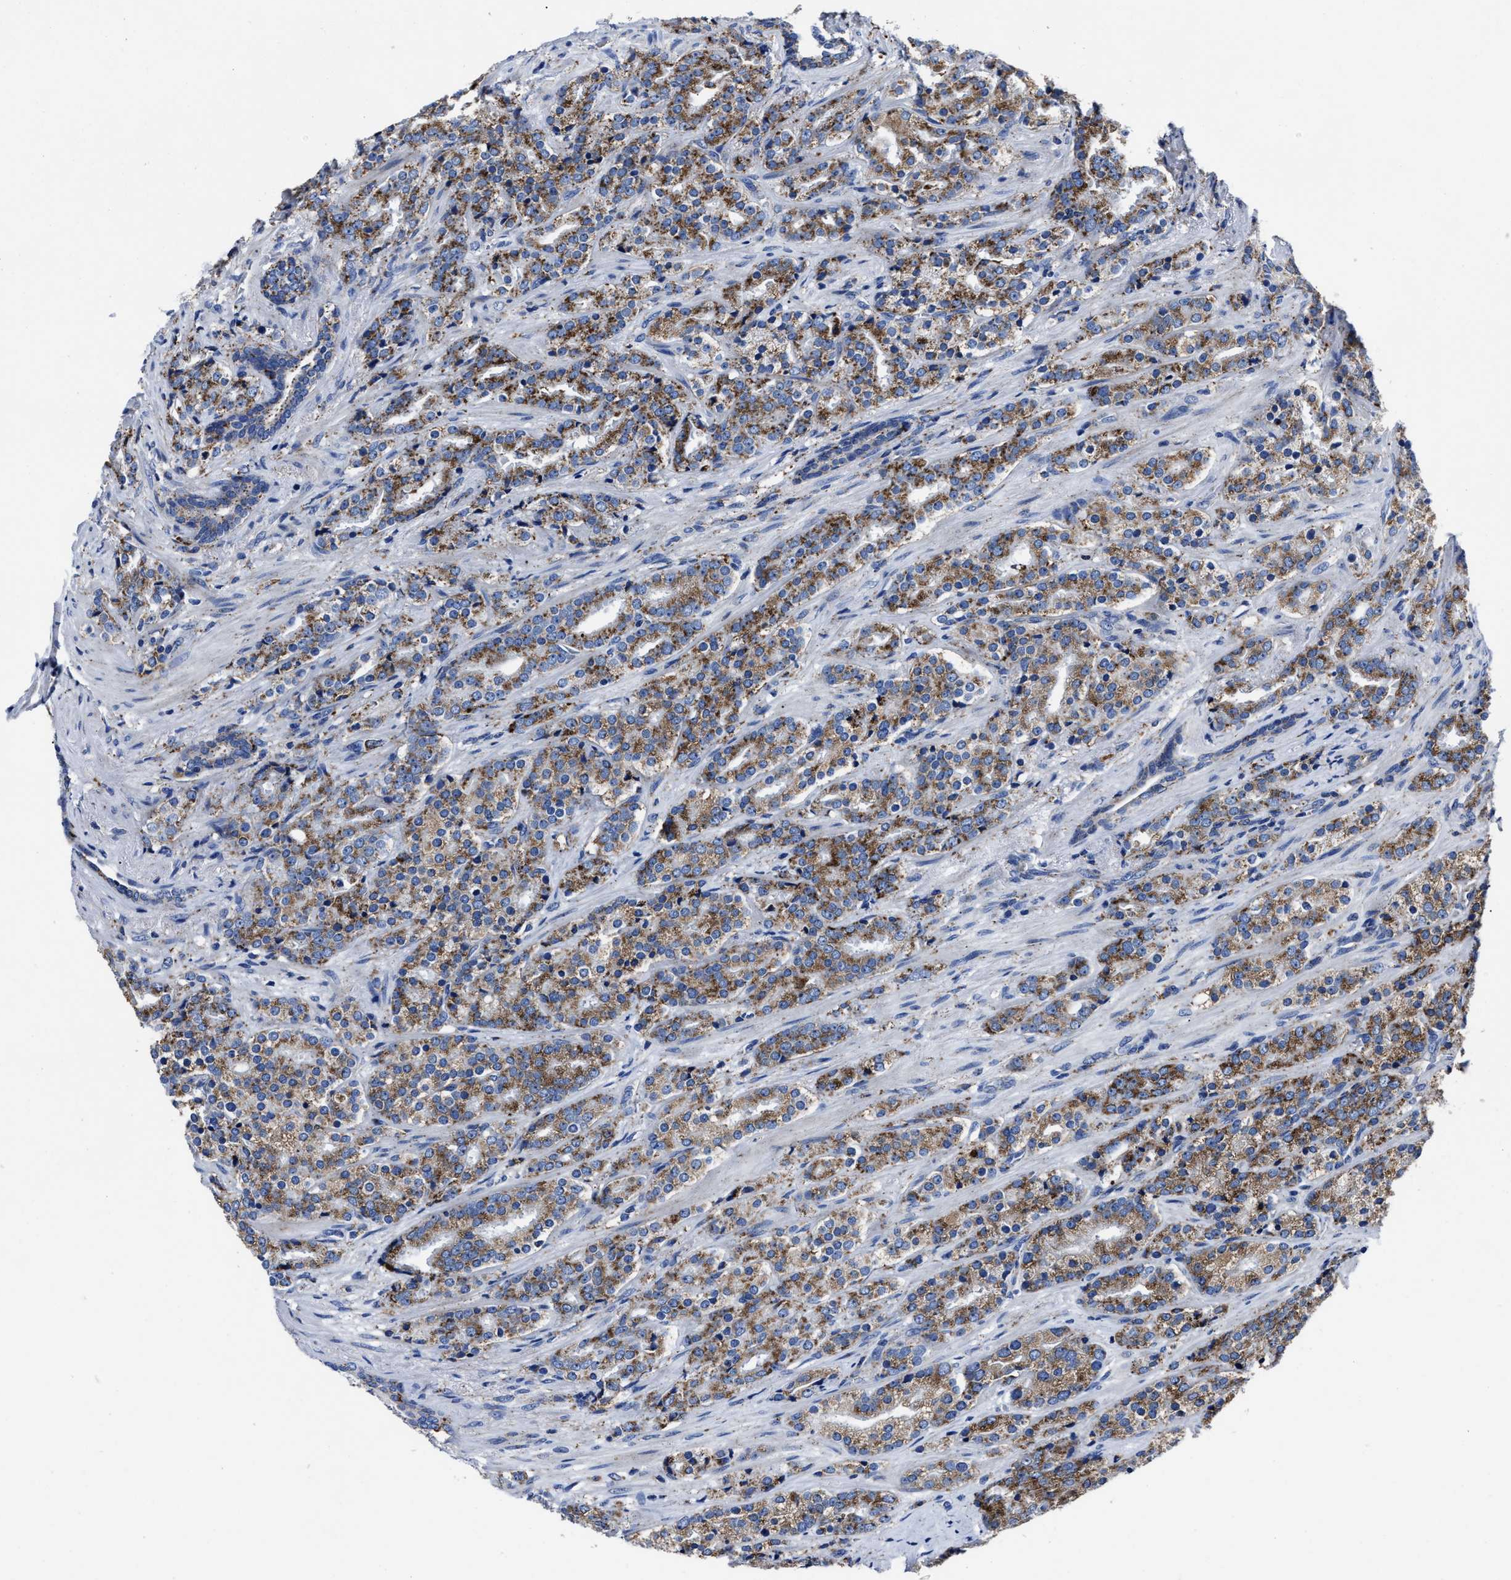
{"staining": {"intensity": "moderate", "quantity": ">75%", "location": "cytoplasmic/membranous"}, "tissue": "prostate cancer", "cell_type": "Tumor cells", "image_type": "cancer", "snomed": [{"axis": "morphology", "description": "Adenocarcinoma, High grade"}, {"axis": "topography", "description": "Prostate"}], "caption": "Protein staining of adenocarcinoma (high-grade) (prostate) tissue shows moderate cytoplasmic/membranous expression in about >75% of tumor cells.", "gene": "LAMTOR4", "patient": {"sex": "male", "age": 71}}